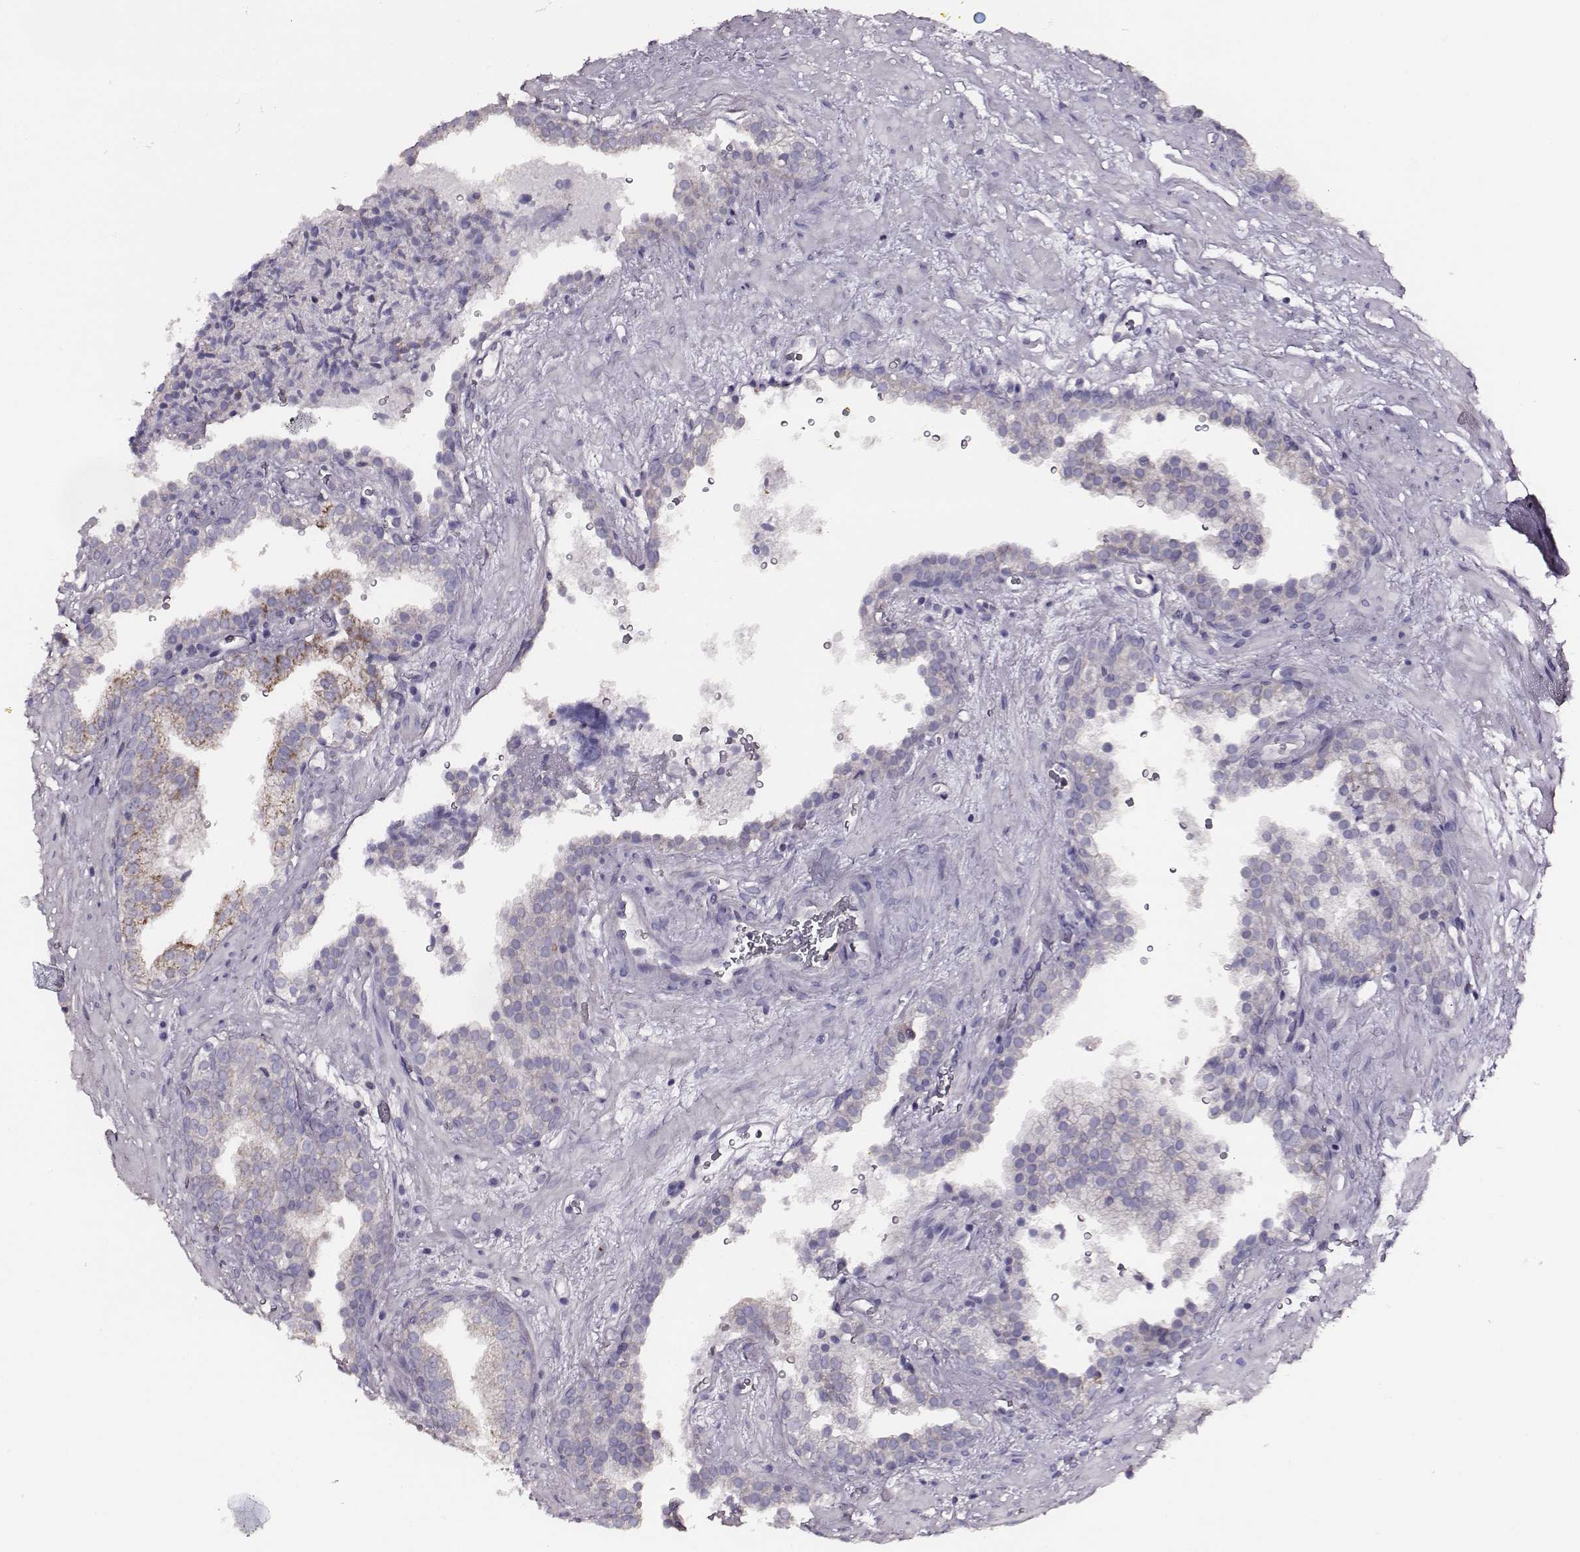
{"staining": {"intensity": "weak", "quantity": "<25%", "location": "cytoplasmic/membranous"}, "tissue": "prostate cancer", "cell_type": "Tumor cells", "image_type": "cancer", "snomed": [{"axis": "morphology", "description": "Adenocarcinoma, NOS"}, {"axis": "topography", "description": "Prostate"}], "caption": "Prostate adenocarcinoma stained for a protein using immunohistochemistry (IHC) reveals no expression tumor cells.", "gene": "AADAT", "patient": {"sex": "male", "age": 66}}